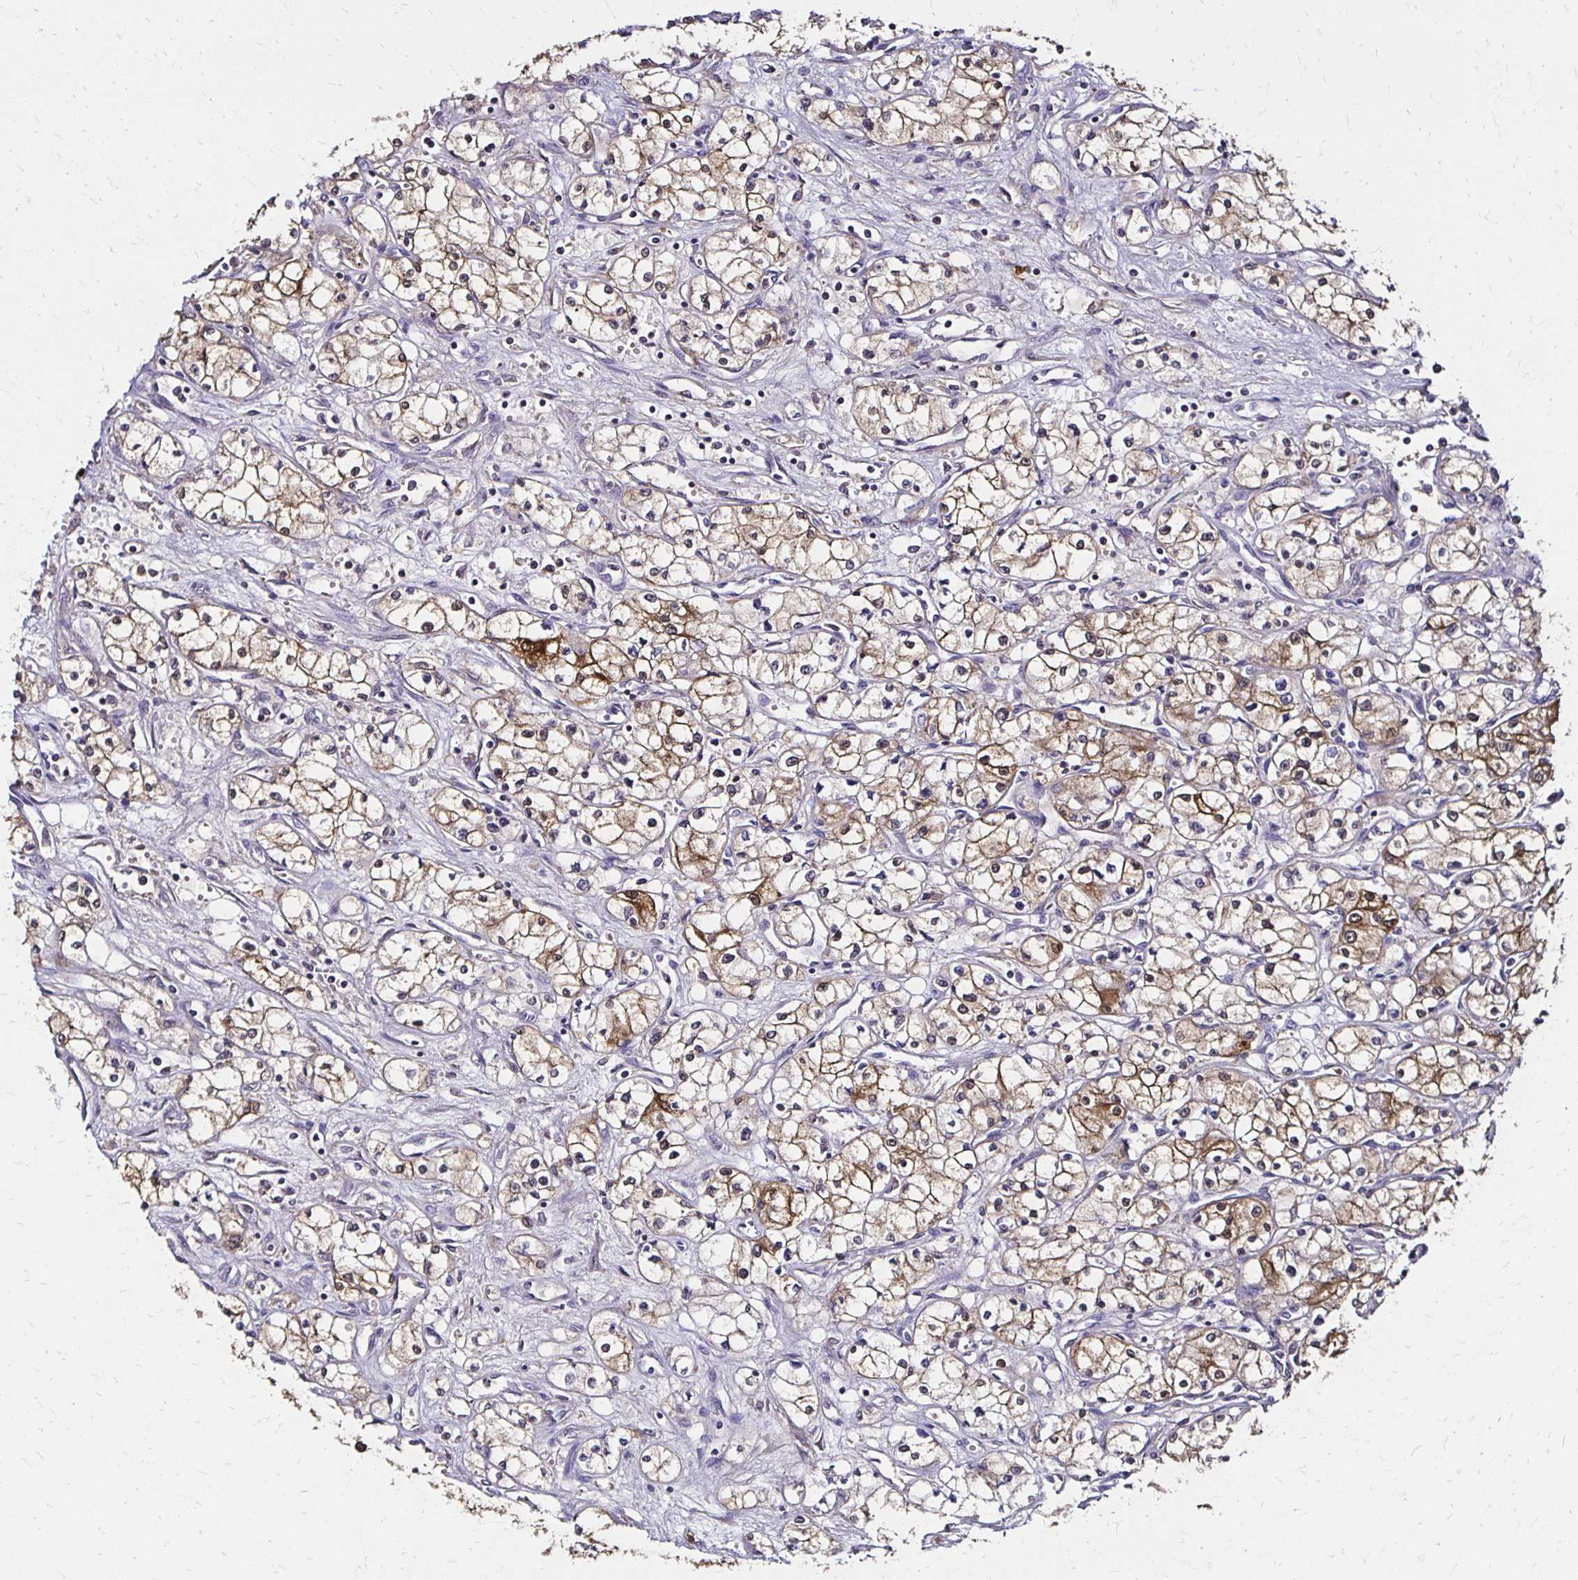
{"staining": {"intensity": "moderate", "quantity": "25%-75%", "location": "cytoplasmic/membranous,nuclear"}, "tissue": "renal cancer", "cell_type": "Tumor cells", "image_type": "cancer", "snomed": [{"axis": "morphology", "description": "Normal tissue, NOS"}, {"axis": "morphology", "description": "Adenocarcinoma, NOS"}, {"axis": "topography", "description": "Kidney"}], "caption": "This micrograph displays immunohistochemistry (IHC) staining of human adenocarcinoma (renal), with medium moderate cytoplasmic/membranous and nuclear positivity in about 25%-75% of tumor cells.", "gene": "TXN", "patient": {"sex": "male", "age": 59}}